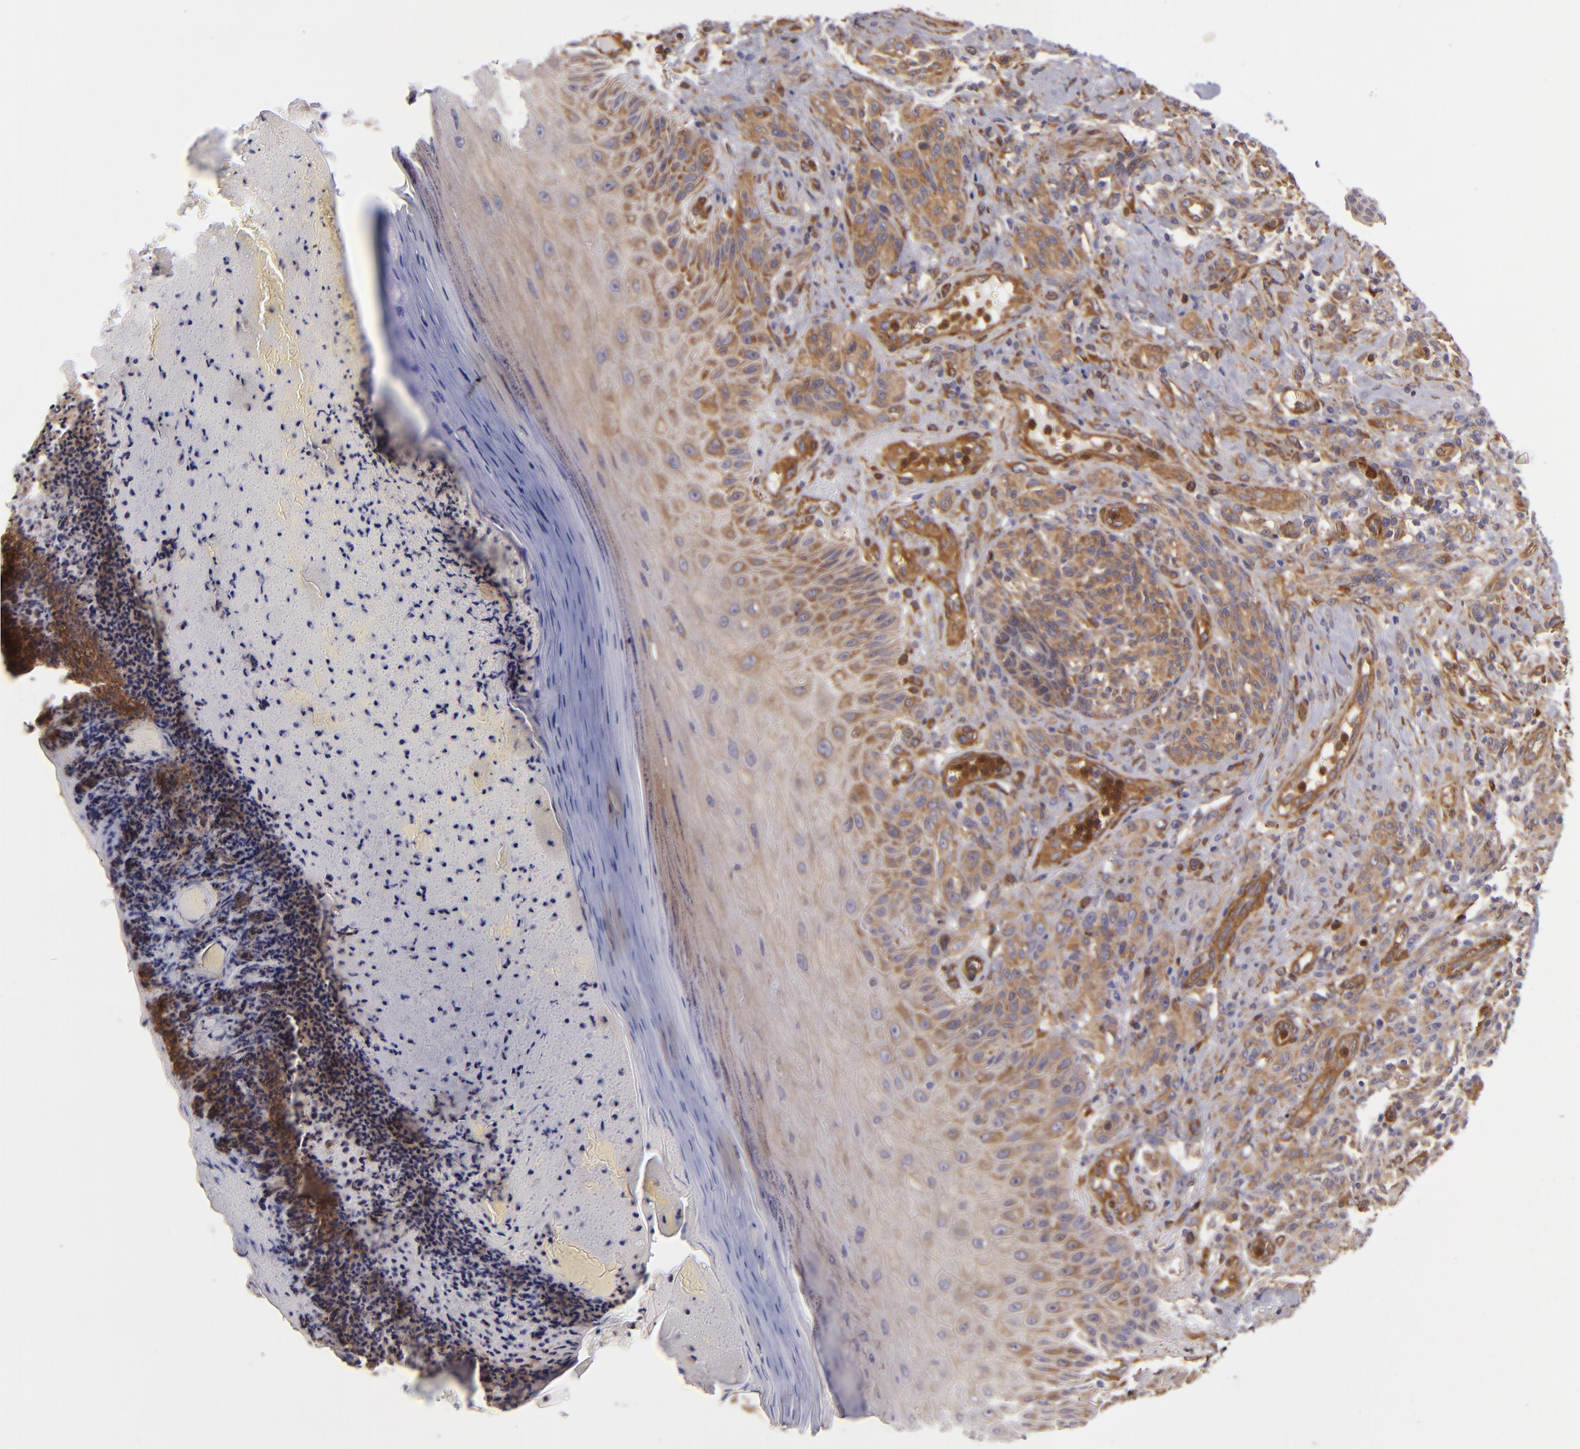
{"staining": {"intensity": "moderate", "quantity": ">75%", "location": "cytoplasmic/membranous"}, "tissue": "melanoma", "cell_type": "Tumor cells", "image_type": "cancer", "snomed": [{"axis": "morphology", "description": "Malignant melanoma, NOS"}, {"axis": "topography", "description": "Skin"}], "caption": "This micrograph reveals IHC staining of human melanoma, with medium moderate cytoplasmic/membranous expression in approximately >75% of tumor cells.", "gene": "VCL", "patient": {"sex": "male", "age": 57}}